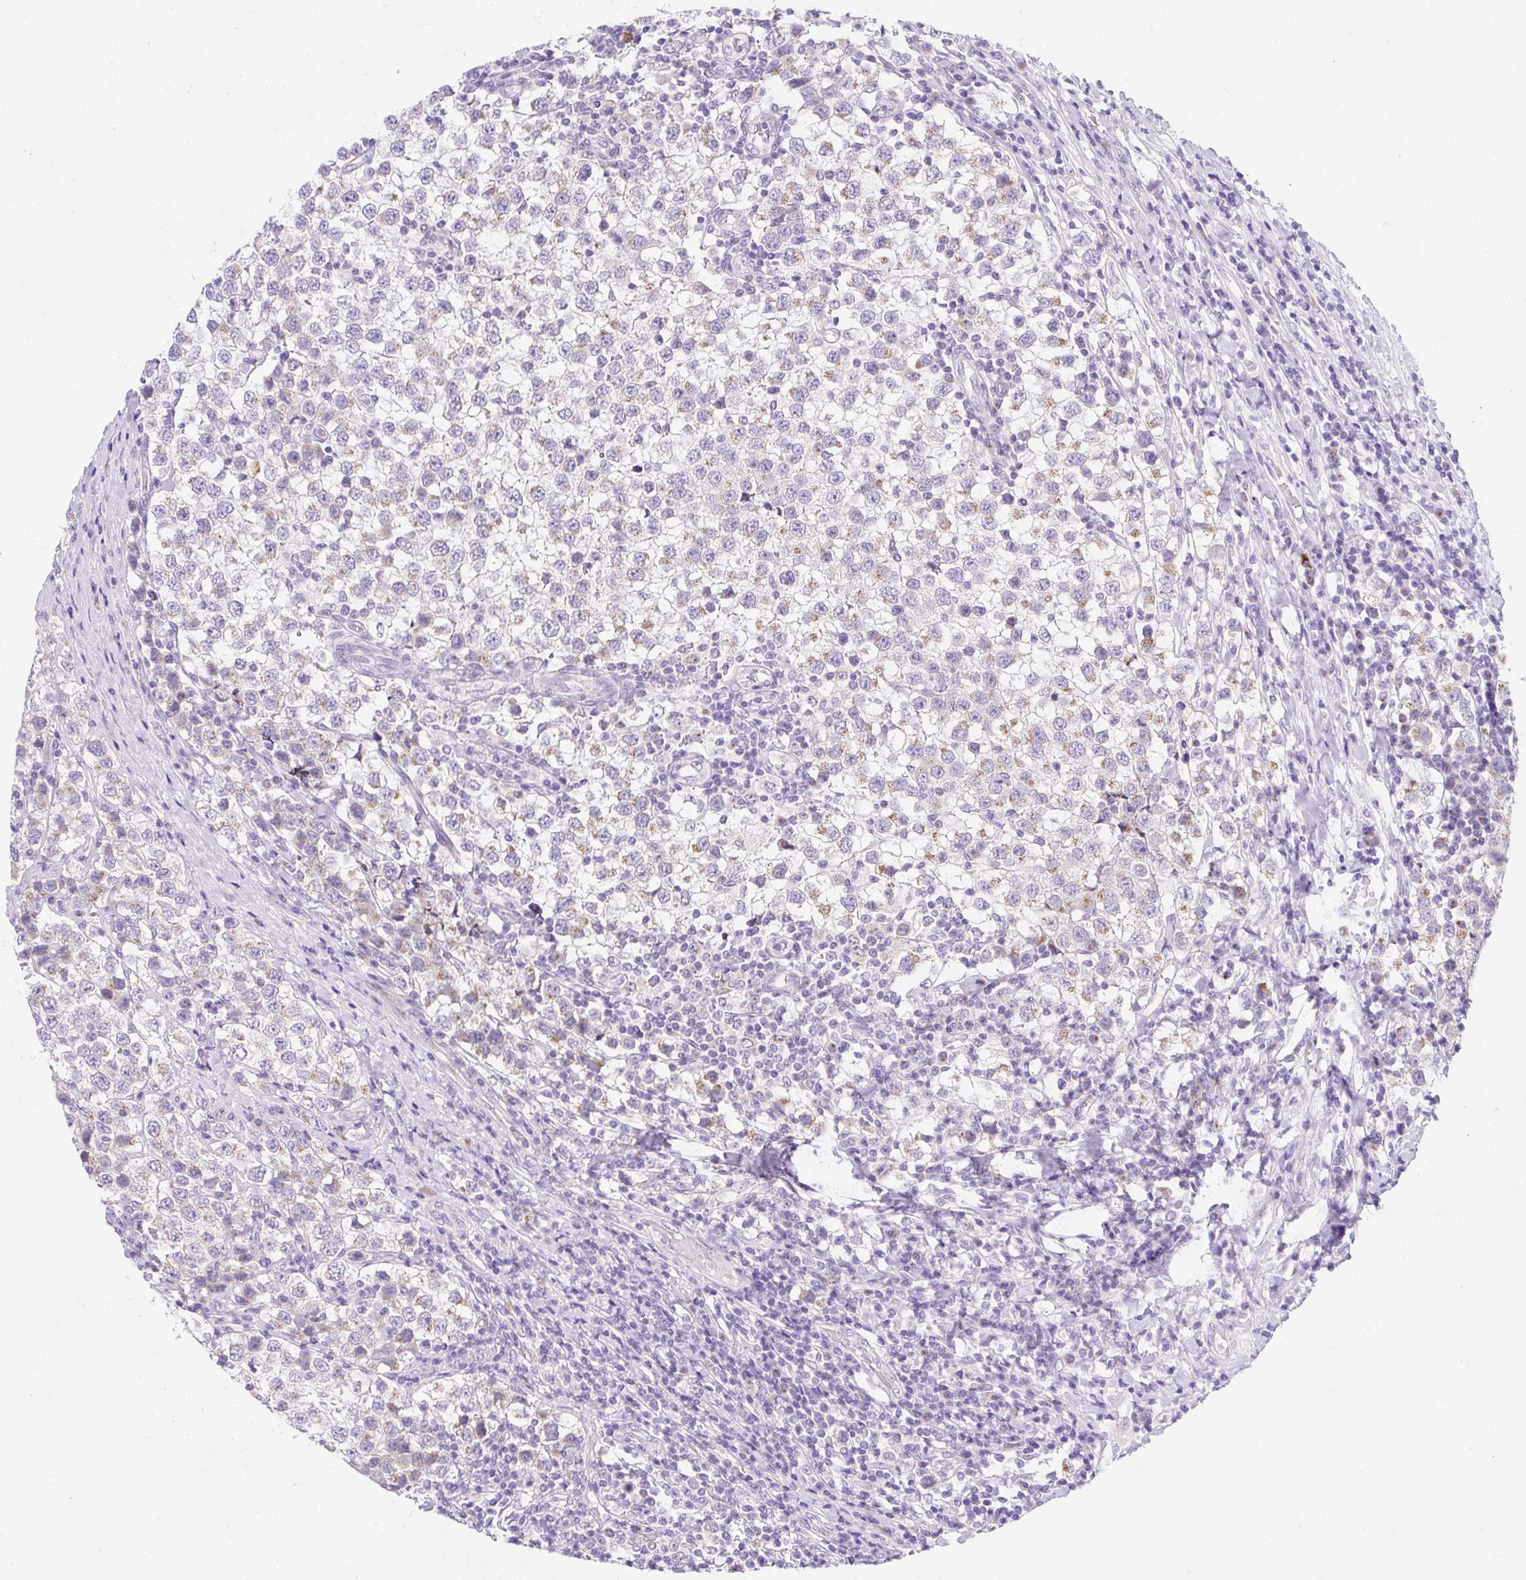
{"staining": {"intensity": "weak", "quantity": "25%-75%", "location": "cytoplasmic/membranous"}, "tissue": "testis cancer", "cell_type": "Tumor cells", "image_type": "cancer", "snomed": [{"axis": "morphology", "description": "Seminoma, NOS"}, {"axis": "topography", "description": "Testis"}], "caption": "High-power microscopy captured an immunohistochemistry histopathology image of testis seminoma, revealing weak cytoplasmic/membranous staining in about 25%-75% of tumor cells.", "gene": "GOLGA8A", "patient": {"sex": "male", "age": 34}}